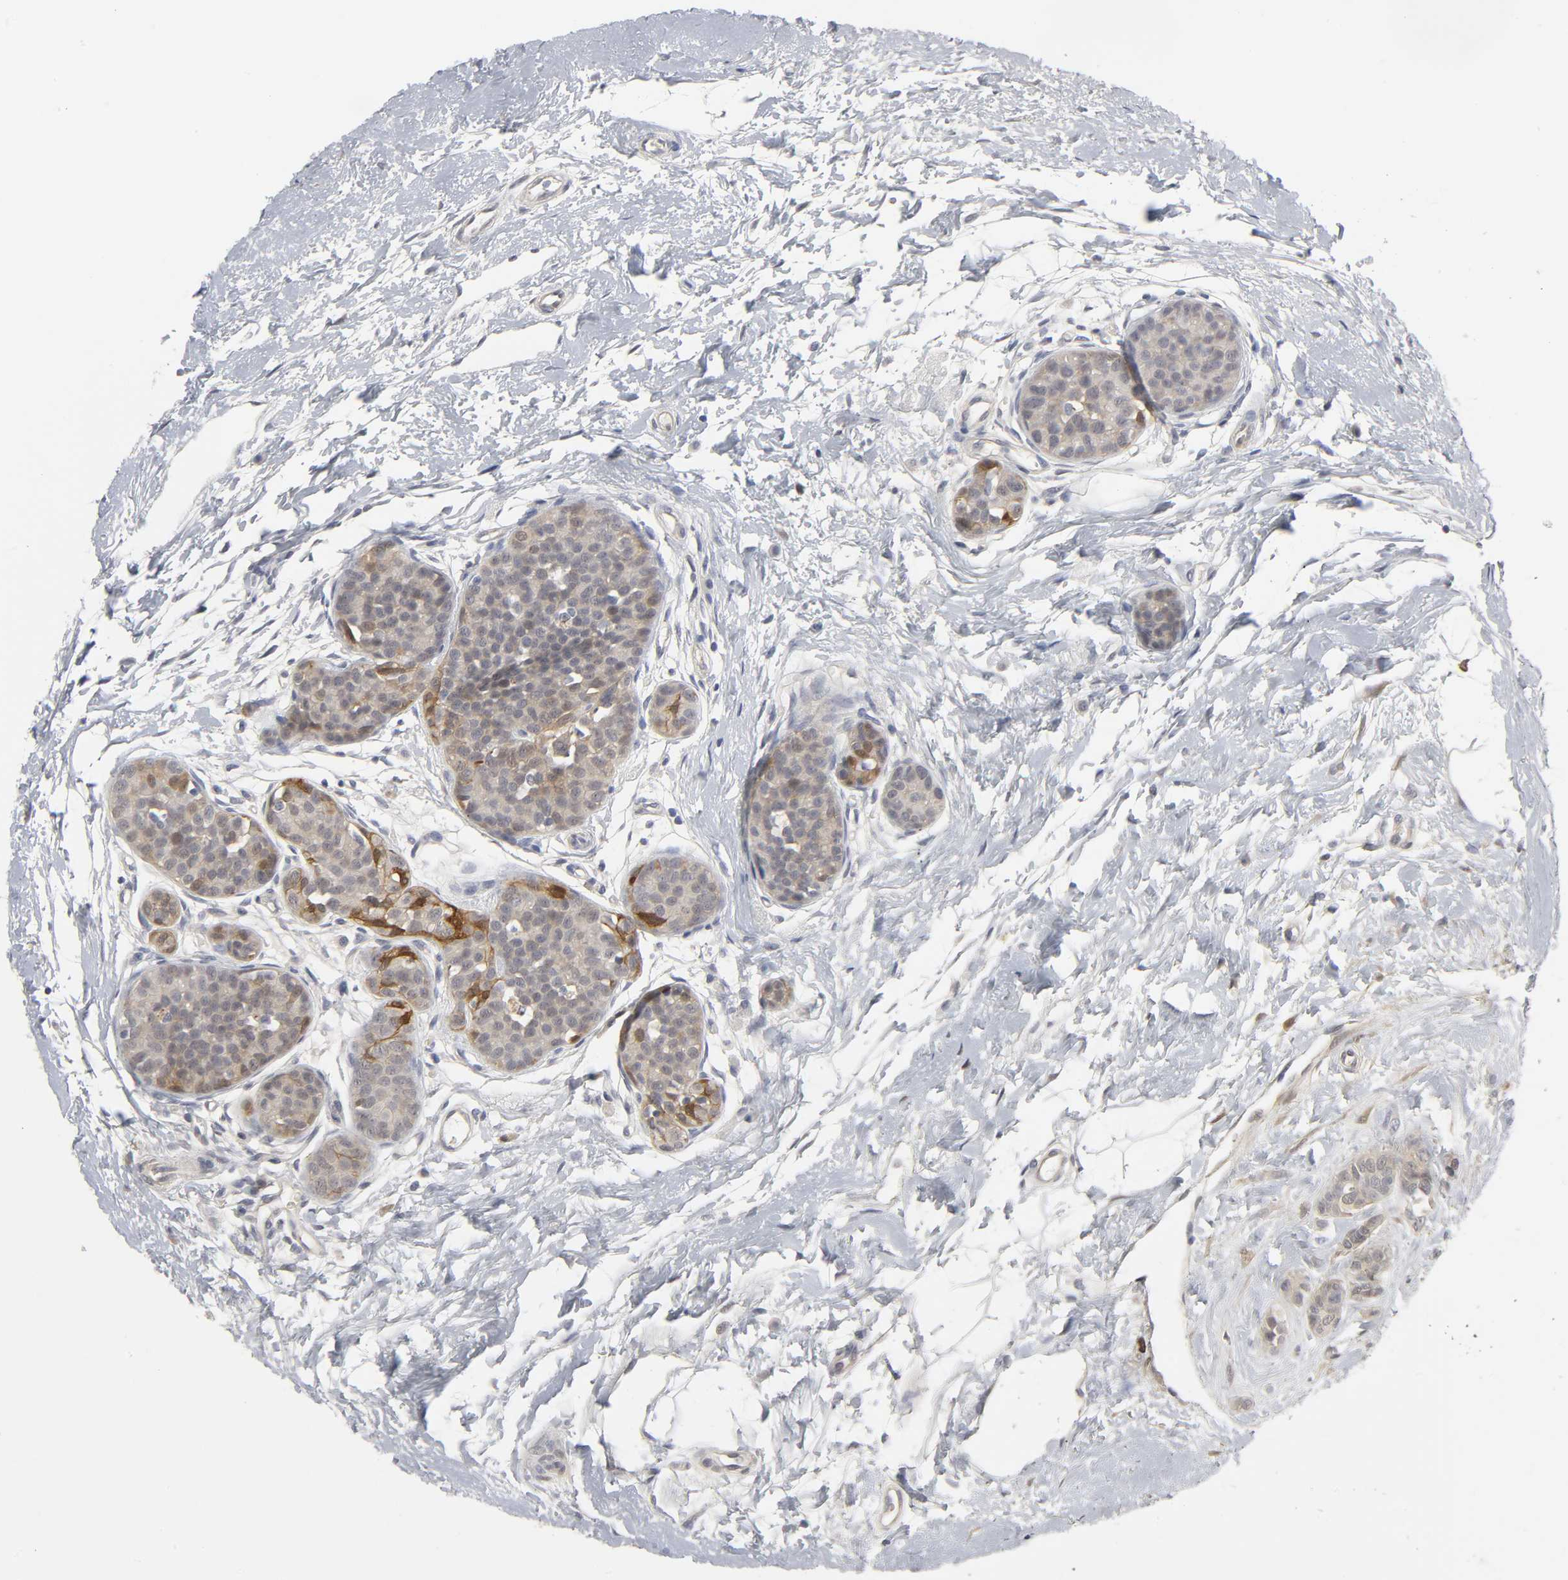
{"staining": {"intensity": "moderate", "quantity": "25%-75%", "location": "cytoplasmic/membranous"}, "tissue": "breast cancer", "cell_type": "Tumor cells", "image_type": "cancer", "snomed": [{"axis": "morphology", "description": "Lobular carcinoma, in situ"}, {"axis": "morphology", "description": "Lobular carcinoma"}, {"axis": "topography", "description": "Breast"}], "caption": "High-power microscopy captured an immunohistochemistry (IHC) photomicrograph of lobular carcinoma (breast), revealing moderate cytoplasmic/membranous positivity in approximately 25%-75% of tumor cells.", "gene": "PDLIM3", "patient": {"sex": "female", "age": 41}}